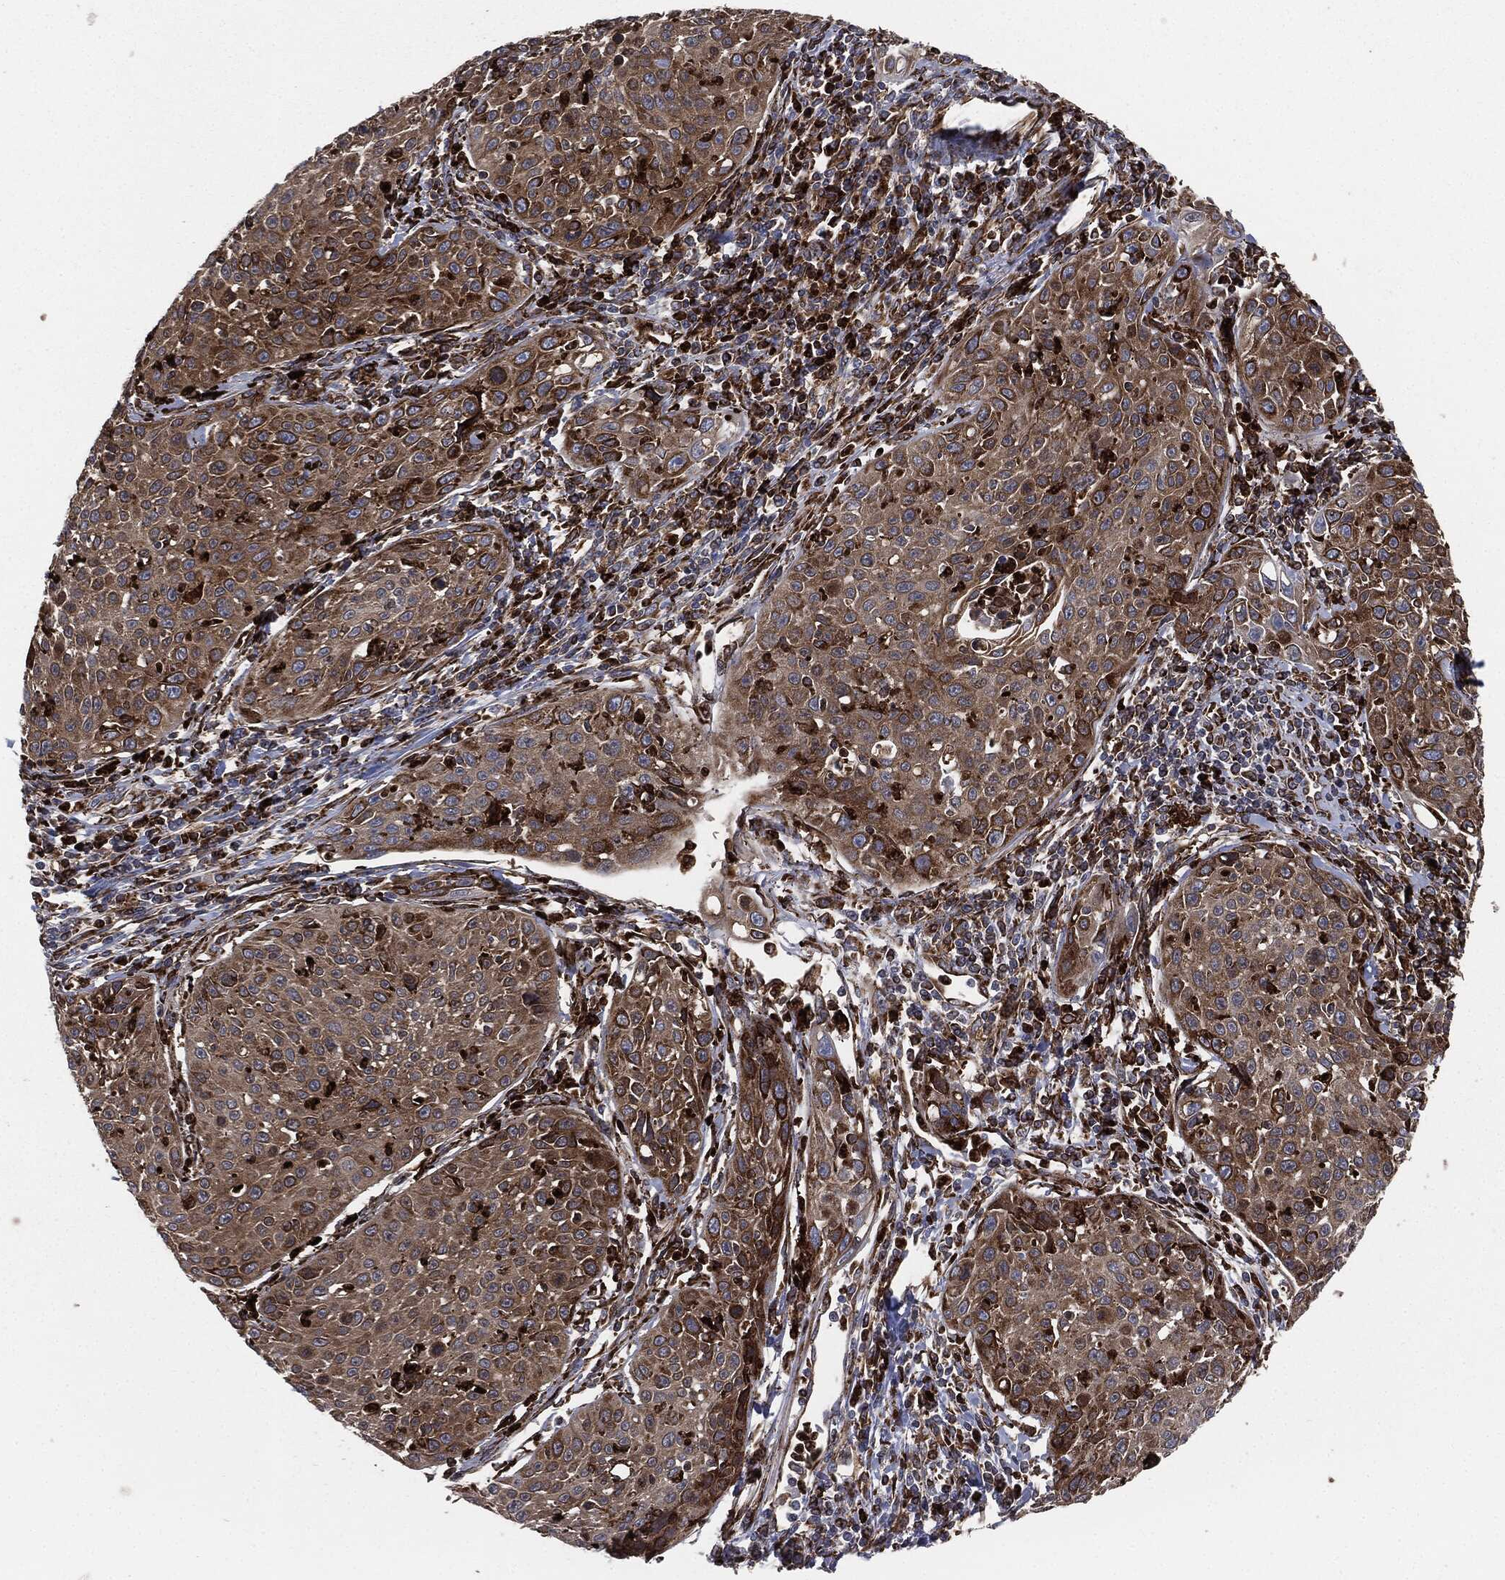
{"staining": {"intensity": "moderate", "quantity": ">75%", "location": "cytoplasmic/membranous"}, "tissue": "cervical cancer", "cell_type": "Tumor cells", "image_type": "cancer", "snomed": [{"axis": "morphology", "description": "Squamous cell carcinoma, NOS"}, {"axis": "topography", "description": "Cervix"}], "caption": "A medium amount of moderate cytoplasmic/membranous positivity is seen in about >75% of tumor cells in cervical cancer tissue.", "gene": "CALR", "patient": {"sex": "female", "age": 26}}